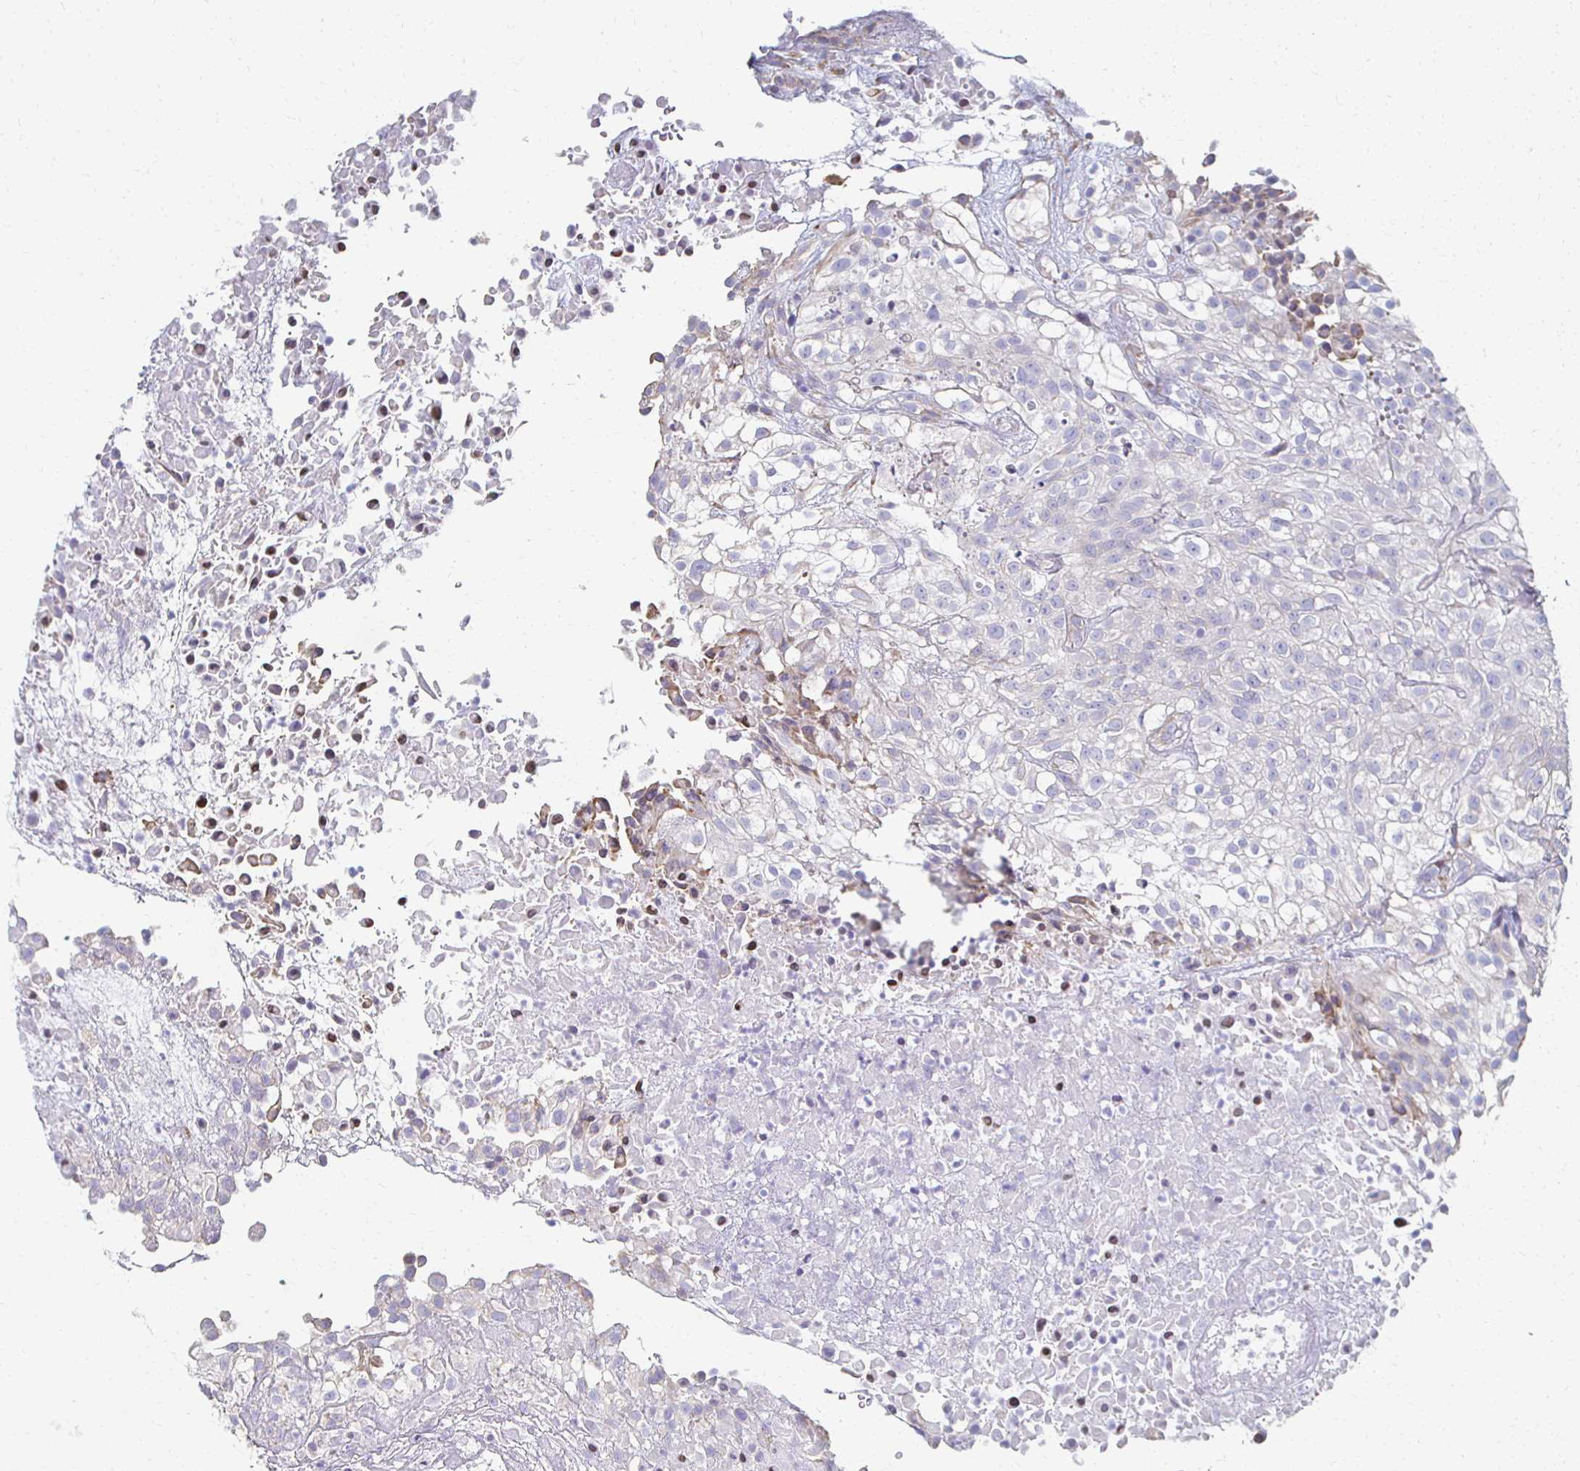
{"staining": {"intensity": "negative", "quantity": "none", "location": "none"}, "tissue": "urothelial cancer", "cell_type": "Tumor cells", "image_type": "cancer", "snomed": [{"axis": "morphology", "description": "Urothelial carcinoma, High grade"}, {"axis": "topography", "description": "Urinary bladder"}], "caption": "A high-resolution photomicrograph shows IHC staining of high-grade urothelial carcinoma, which shows no significant expression in tumor cells. (IHC, brightfield microscopy, high magnification).", "gene": "ATP1A3", "patient": {"sex": "male", "age": 56}}